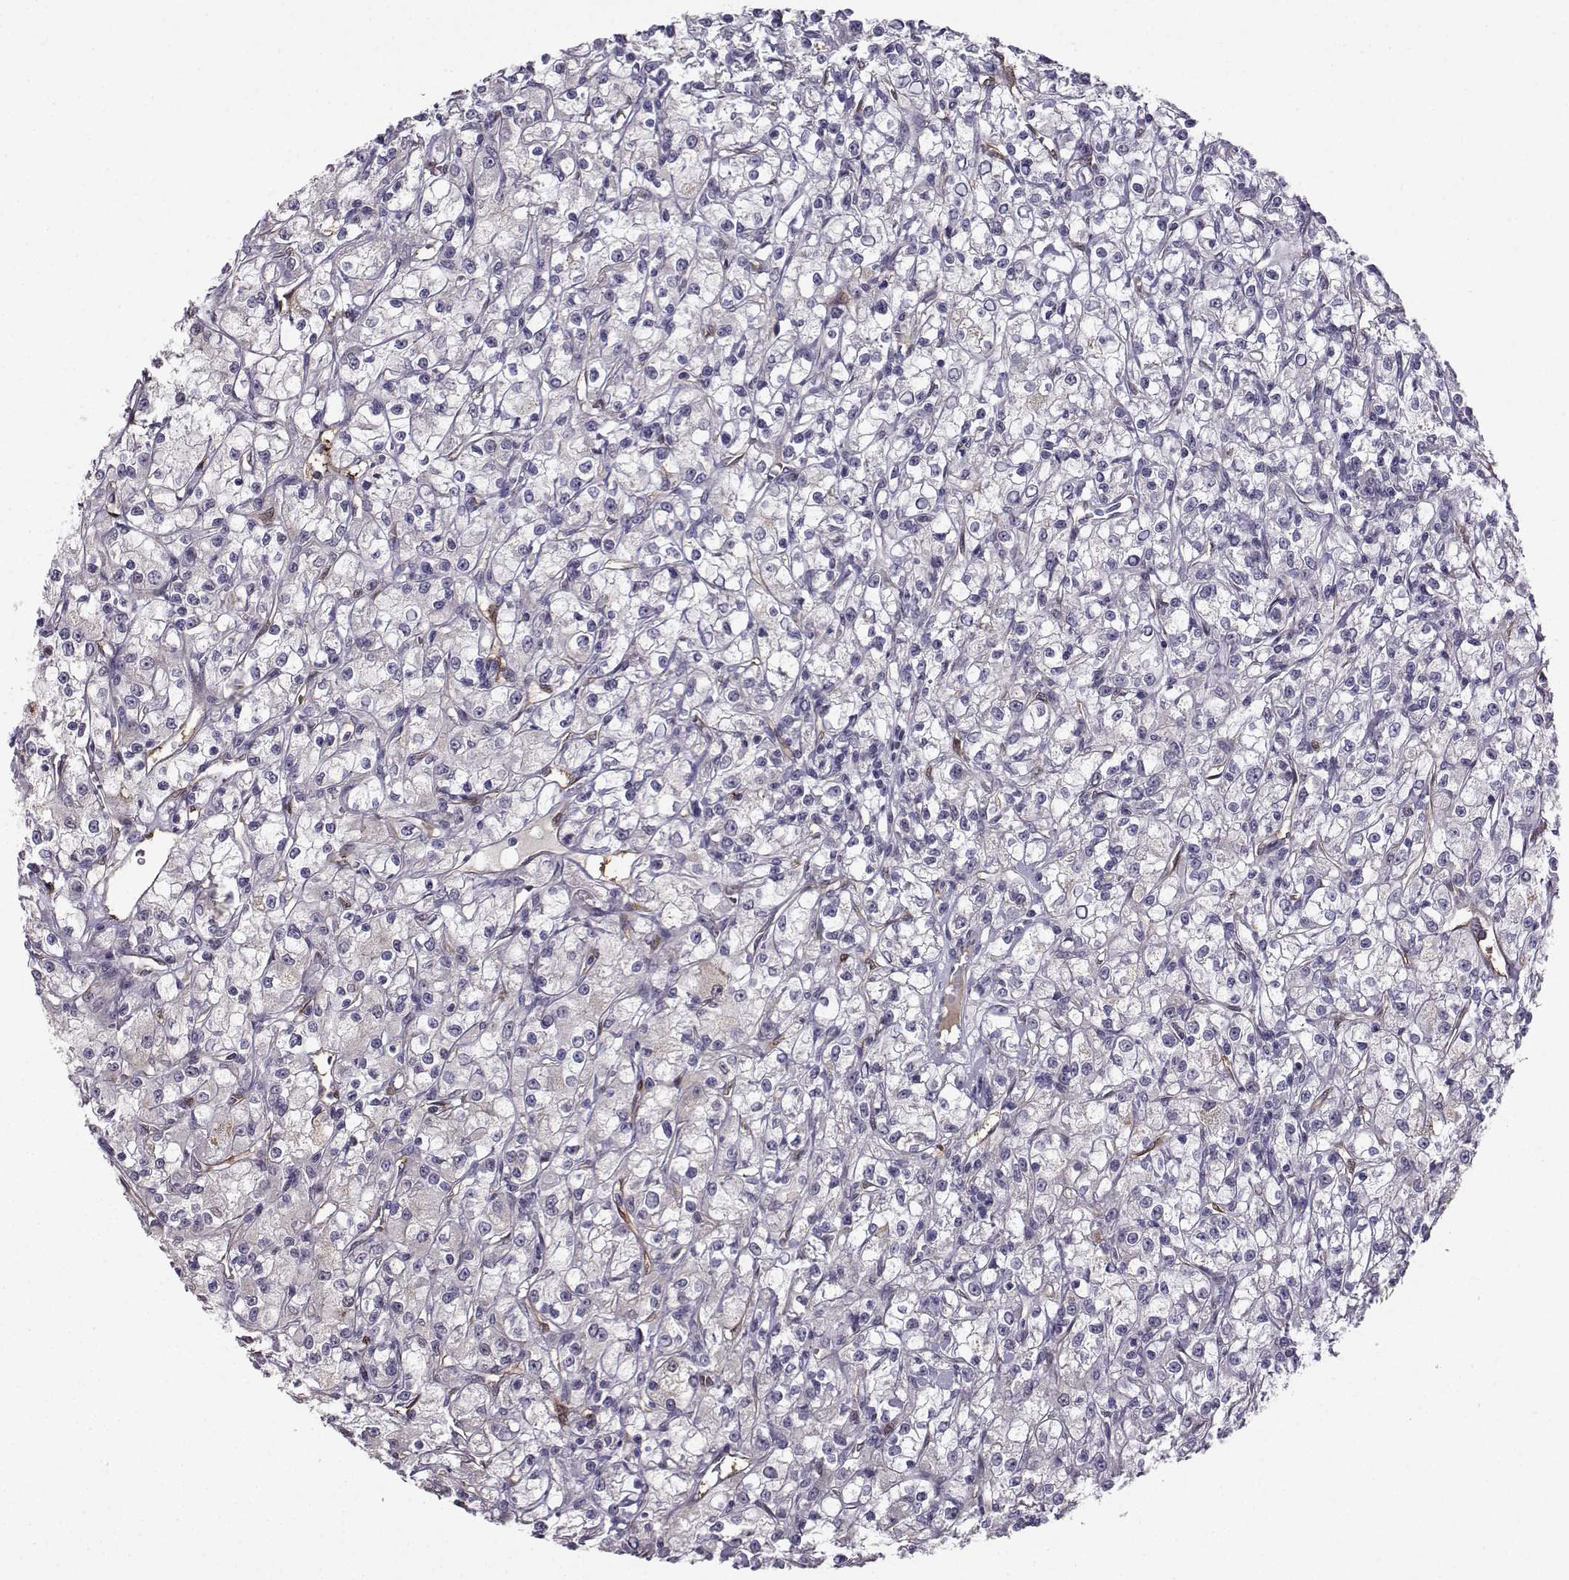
{"staining": {"intensity": "negative", "quantity": "none", "location": "none"}, "tissue": "renal cancer", "cell_type": "Tumor cells", "image_type": "cancer", "snomed": [{"axis": "morphology", "description": "Adenocarcinoma, NOS"}, {"axis": "topography", "description": "Kidney"}], "caption": "Immunohistochemistry image of renal cancer (adenocarcinoma) stained for a protein (brown), which shows no staining in tumor cells. (DAB (3,3'-diaminobenzidine) IHC visualized using brightfield microscopy, high magnification).", "gene": "NQO1", "patient": {"sex": "female", "age": 59}}